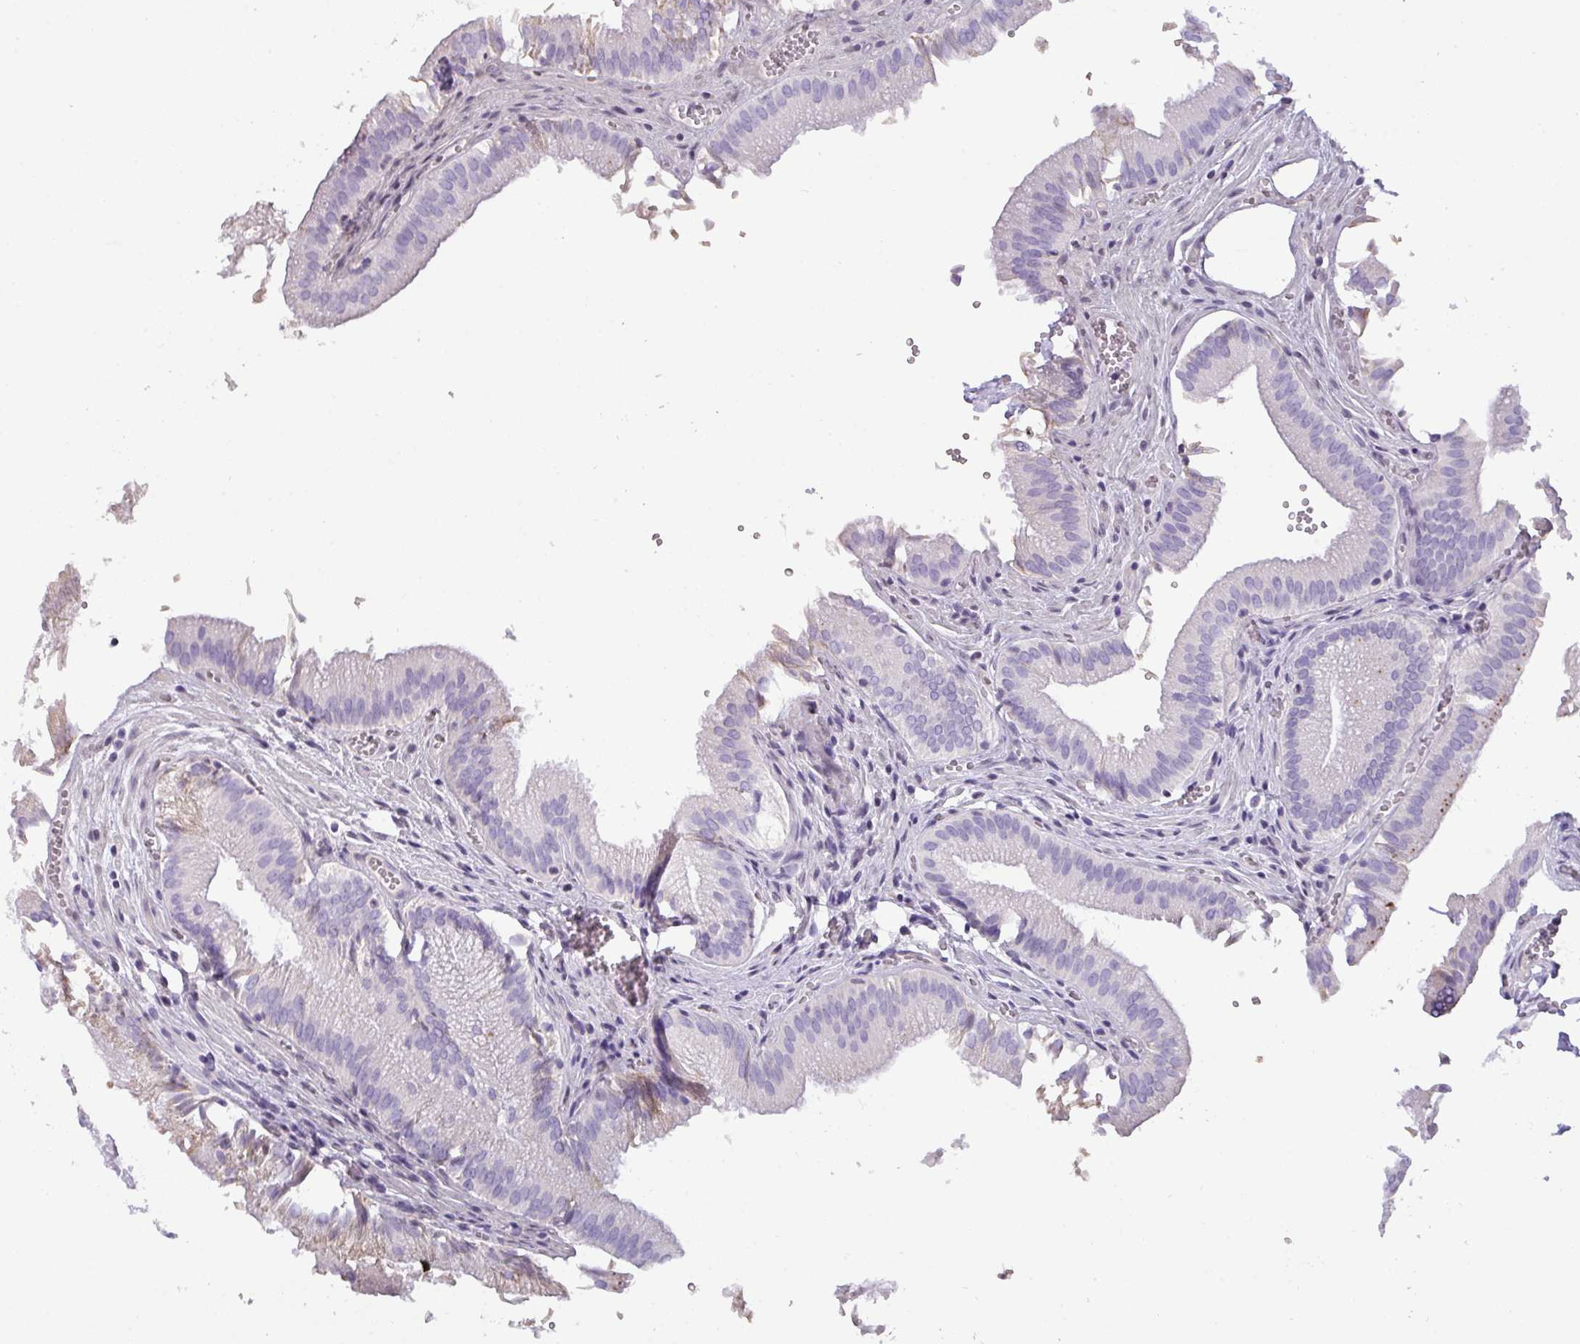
{"staining": {"intensity": "negative", "quantity": "none", "location": "none"}, "tissue": "gallbladder", "cell_type": "Glandular cells", "image_type": "normal", "snomed": [{"axis": "morphology", "description": "Normal tissue, NOS"}, {"axis": "topography", "description": "Gallbladder"}, {"axis": "topography", "description": "Peripheral nerve tissue"}], "caption": "This is an immunohistochemistry photomicrograph of benign human gallbladder. There is no staining in glandular cells.", "gene": "NCCRP1", "patient": {"sex": "male", "age": 17}}